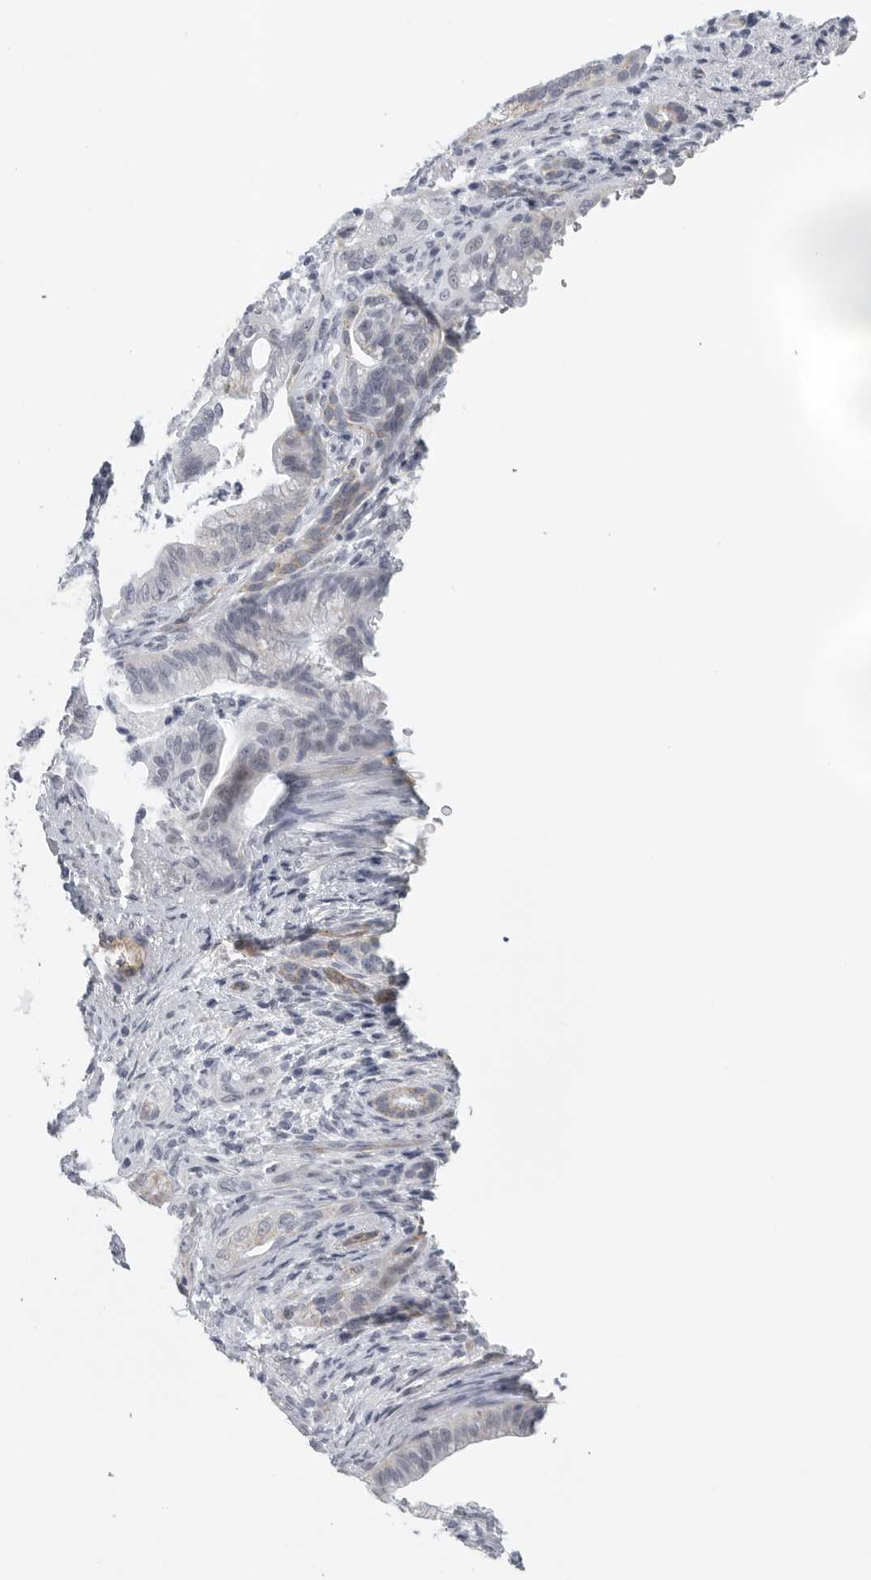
{"staining": {"intensity": "negative", "quantity": "none", "location": "none"}, "tissue": "pancreatic cancer", "cell_type": "Tumor cells", "image_type": "cancer", "snomed": [{"axis": "morphology", "description": "Adenocarcinoma, NOS"}, {"axis": "topography", "description": "Pancreas"}], "caption": "Photomicrograph shows no protein positivity in tumor cells of pancreatic adenocarcinoma tissue.", "gene": "TNR", "patient": {"sex": "male", "age": 58}}